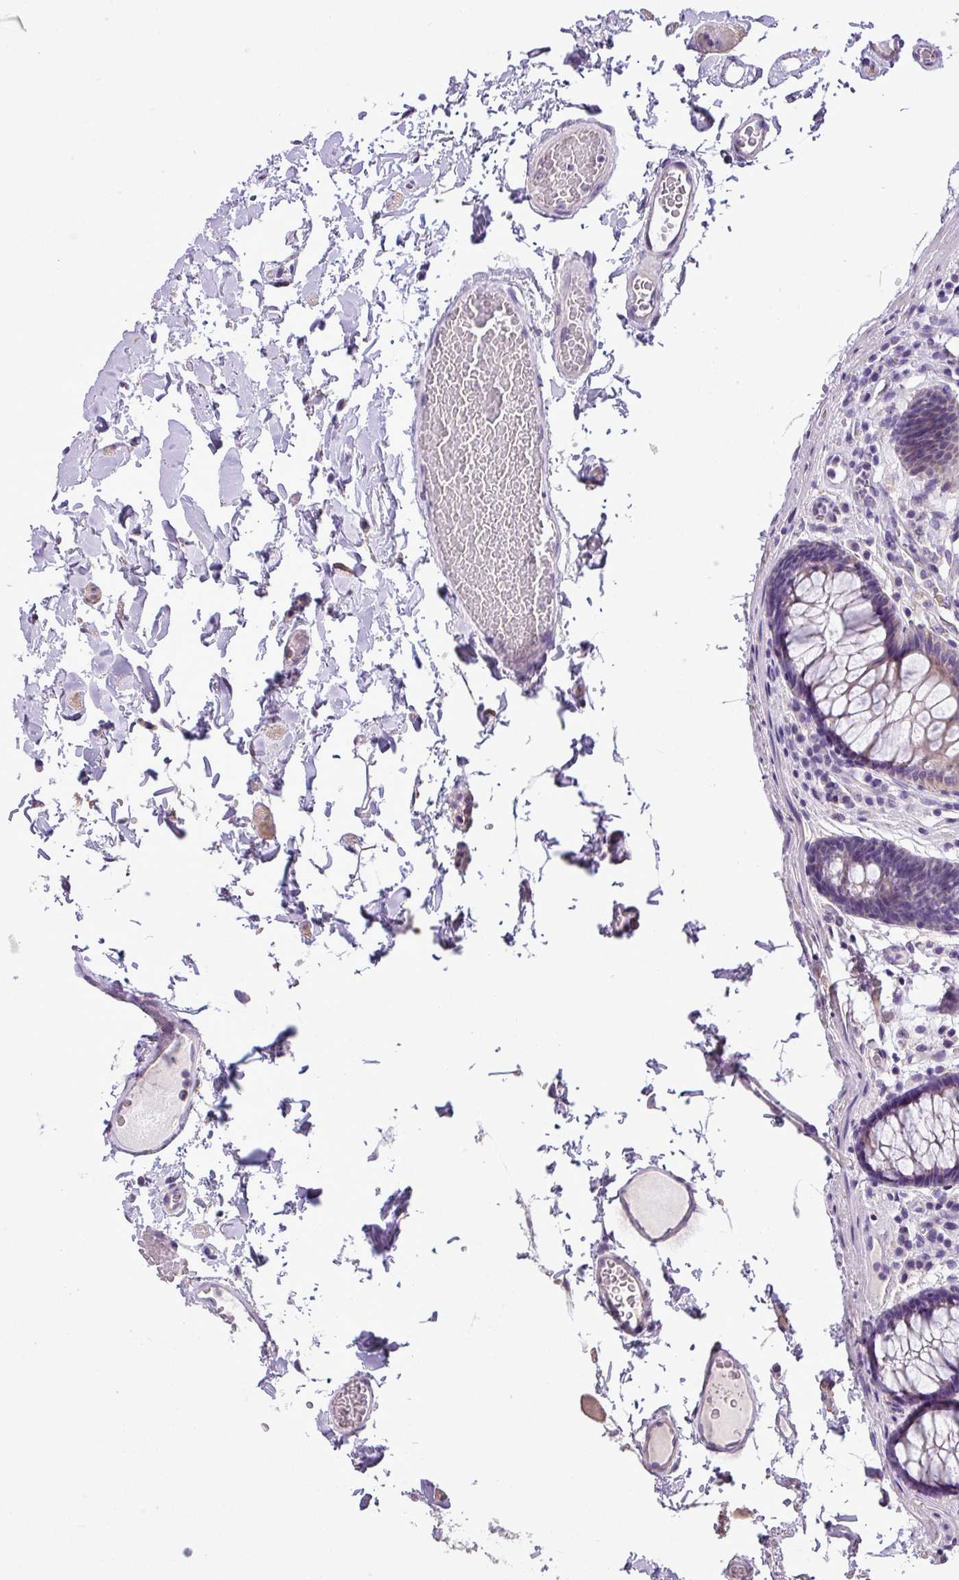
{"staining": {"intensity": "negative", "quantity": "none", "location": "none"}, "tissue": "colon", "cell_type": "Endothelial cells", "image_type": "normal", "snomed": [{"axis": "morphology", "description": "Normal tissue, NOS"}, {"axis": "topography", "description": "Colon"}], "caption": "The histopathology image shows no staining of endothelial cells in normal colon.", "gene": "ALDH2", "patient": {"sex": "male", "age": 84}}